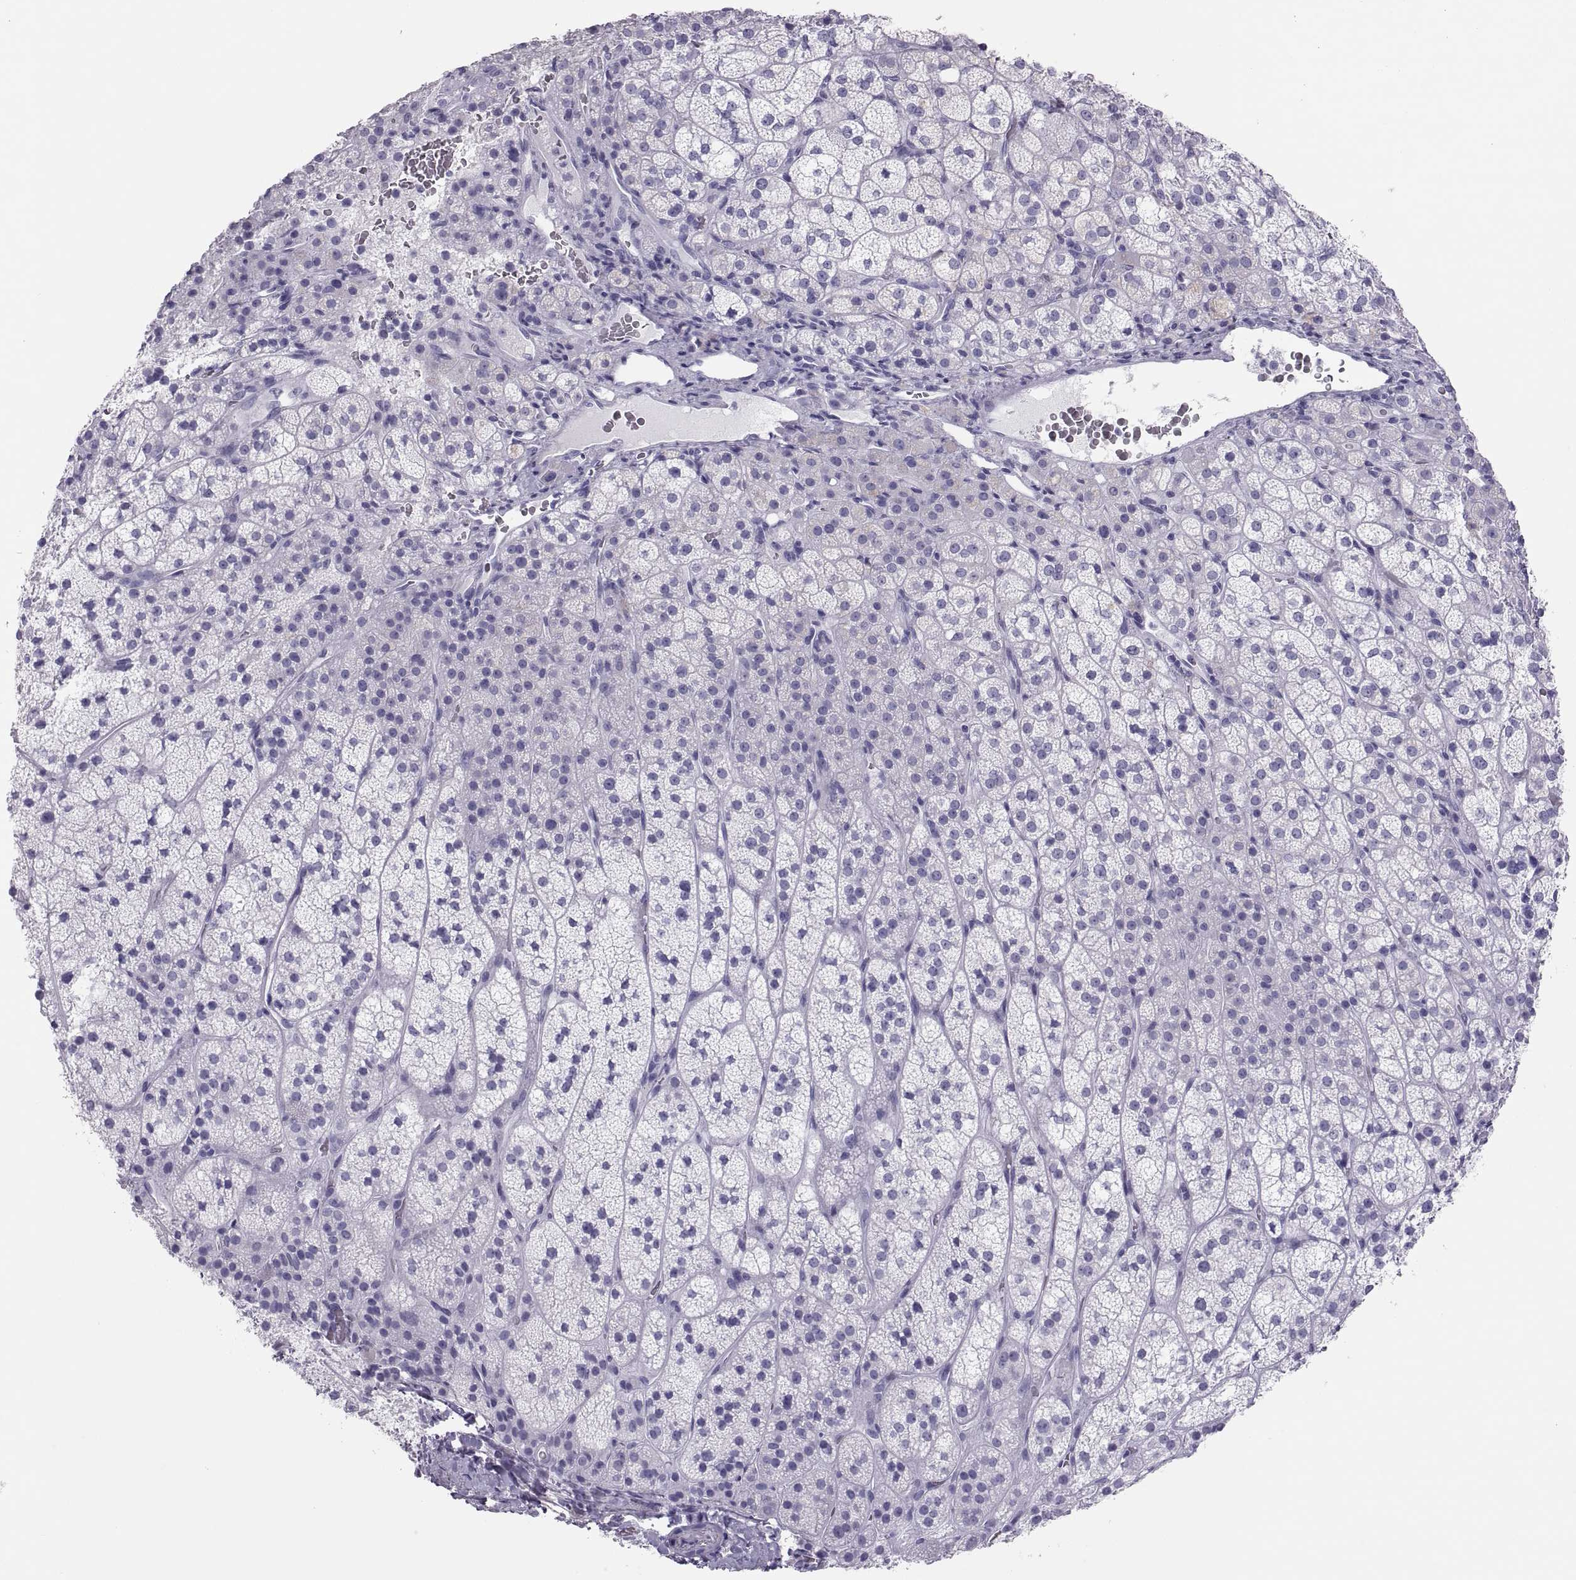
{"staining": {"intensity": "negative", "quantity": "none", "location": "none"}, "tissue": "adrenal gland", "cell_type": "Glandular cells", "image_type": "normal", "snomed": [{"axis": "morphology", "description": "Normal tissue, NOS"}, {"axis": "topography", "description": "Adrenal gland"}], "caption": "This is an immunohistochemistry image of unremarkable adrenal gland. There is no expression in glandular cells.", "gene": "SEMG1", "patient": {"sex": "female", "age": 60}}